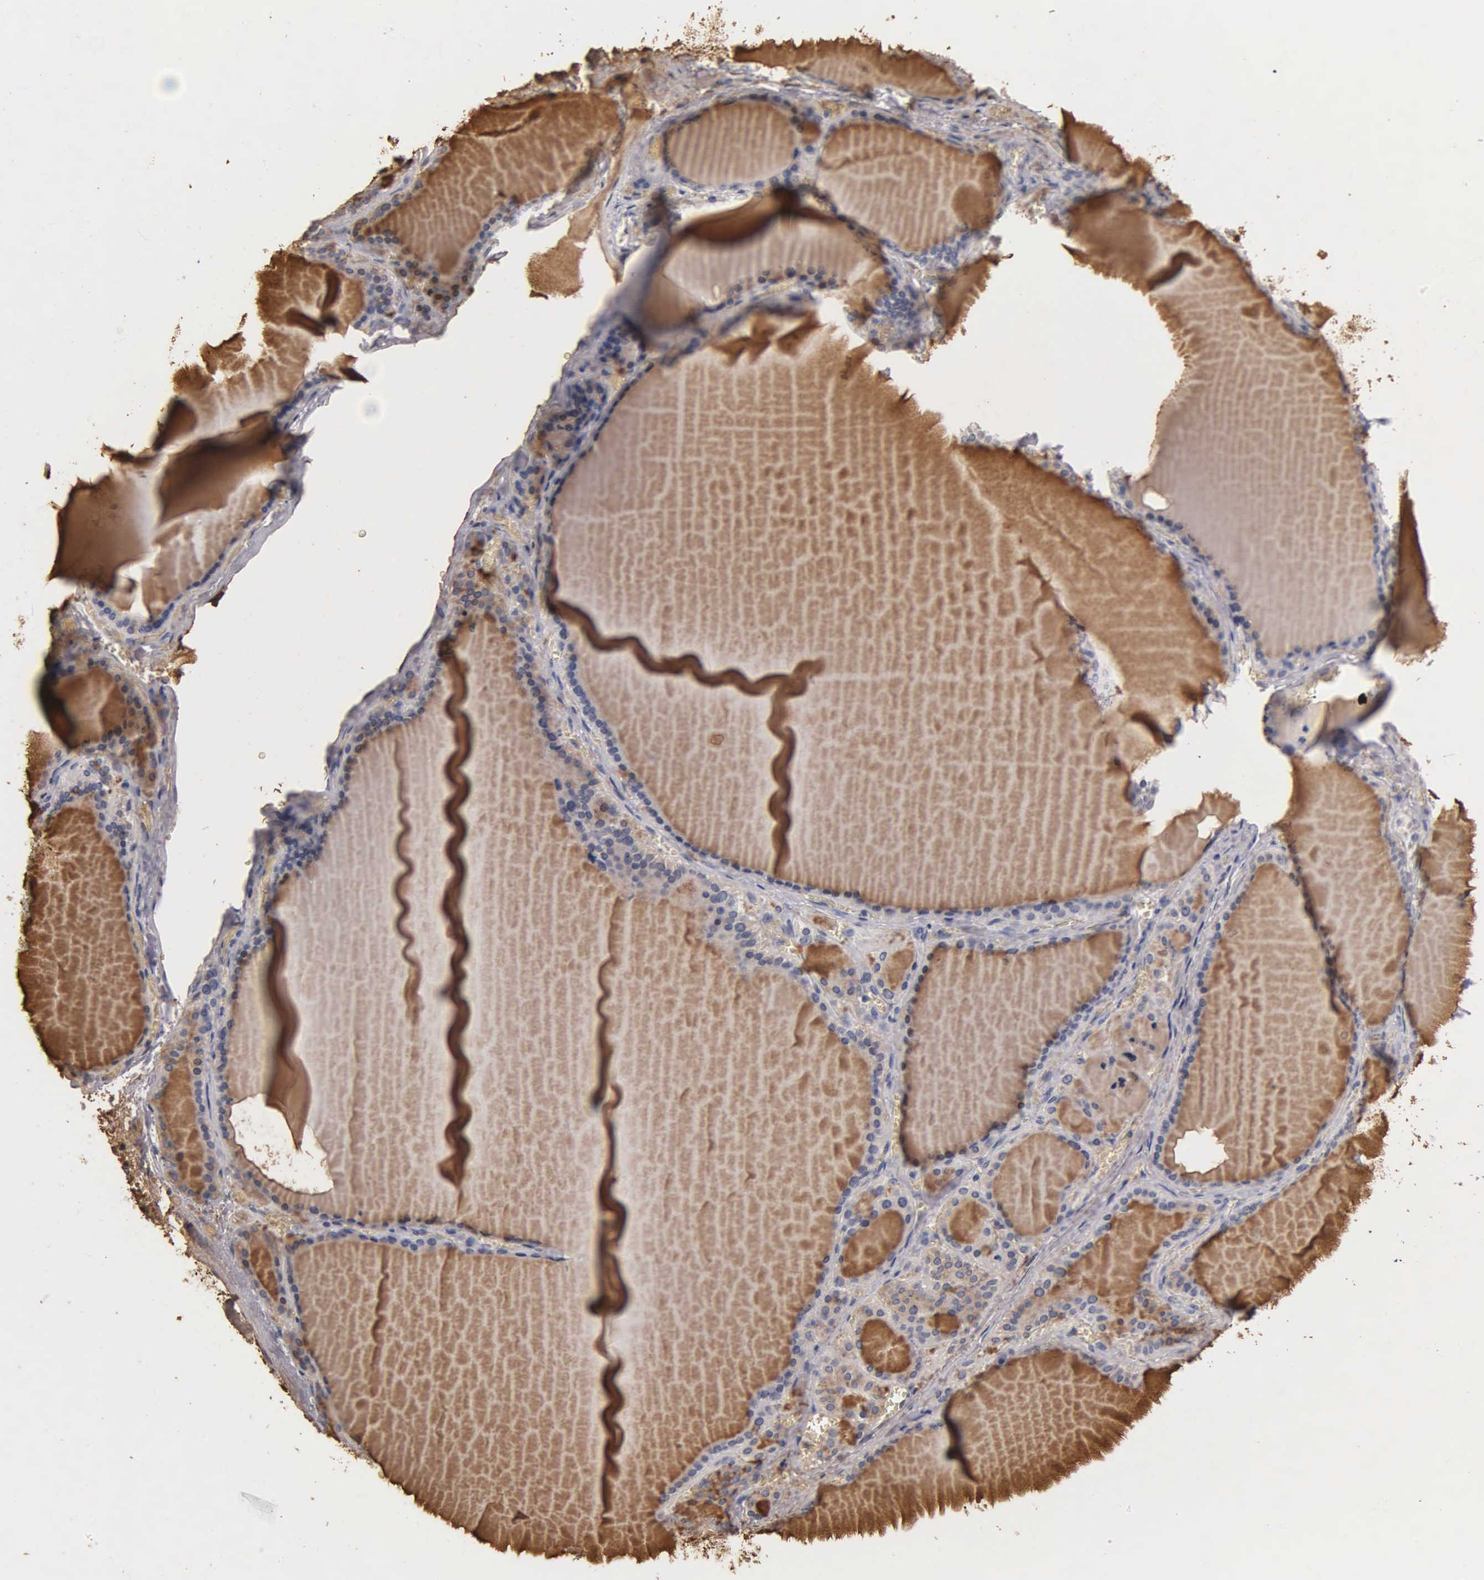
{"staining": {"intensity": "negative", "quantity": "none", "location": "none"}, "tissue": "thyroid gland", "cell_type": "Glandular cells", "image_type": "normal", "snomed": [{"axis": "morphology", "description": "Normal tissue, NOS"}, {"axis": "topography", "description": "Thyroid gland"}], "caption": "A high-resolution histopathology image shows immunohistochemistry (IHC) staining of normal thyroid gland, which exhibits no significant staining in glandular cells.", "gene": "SST", "patient": {"sex": "female", "age": 55}}